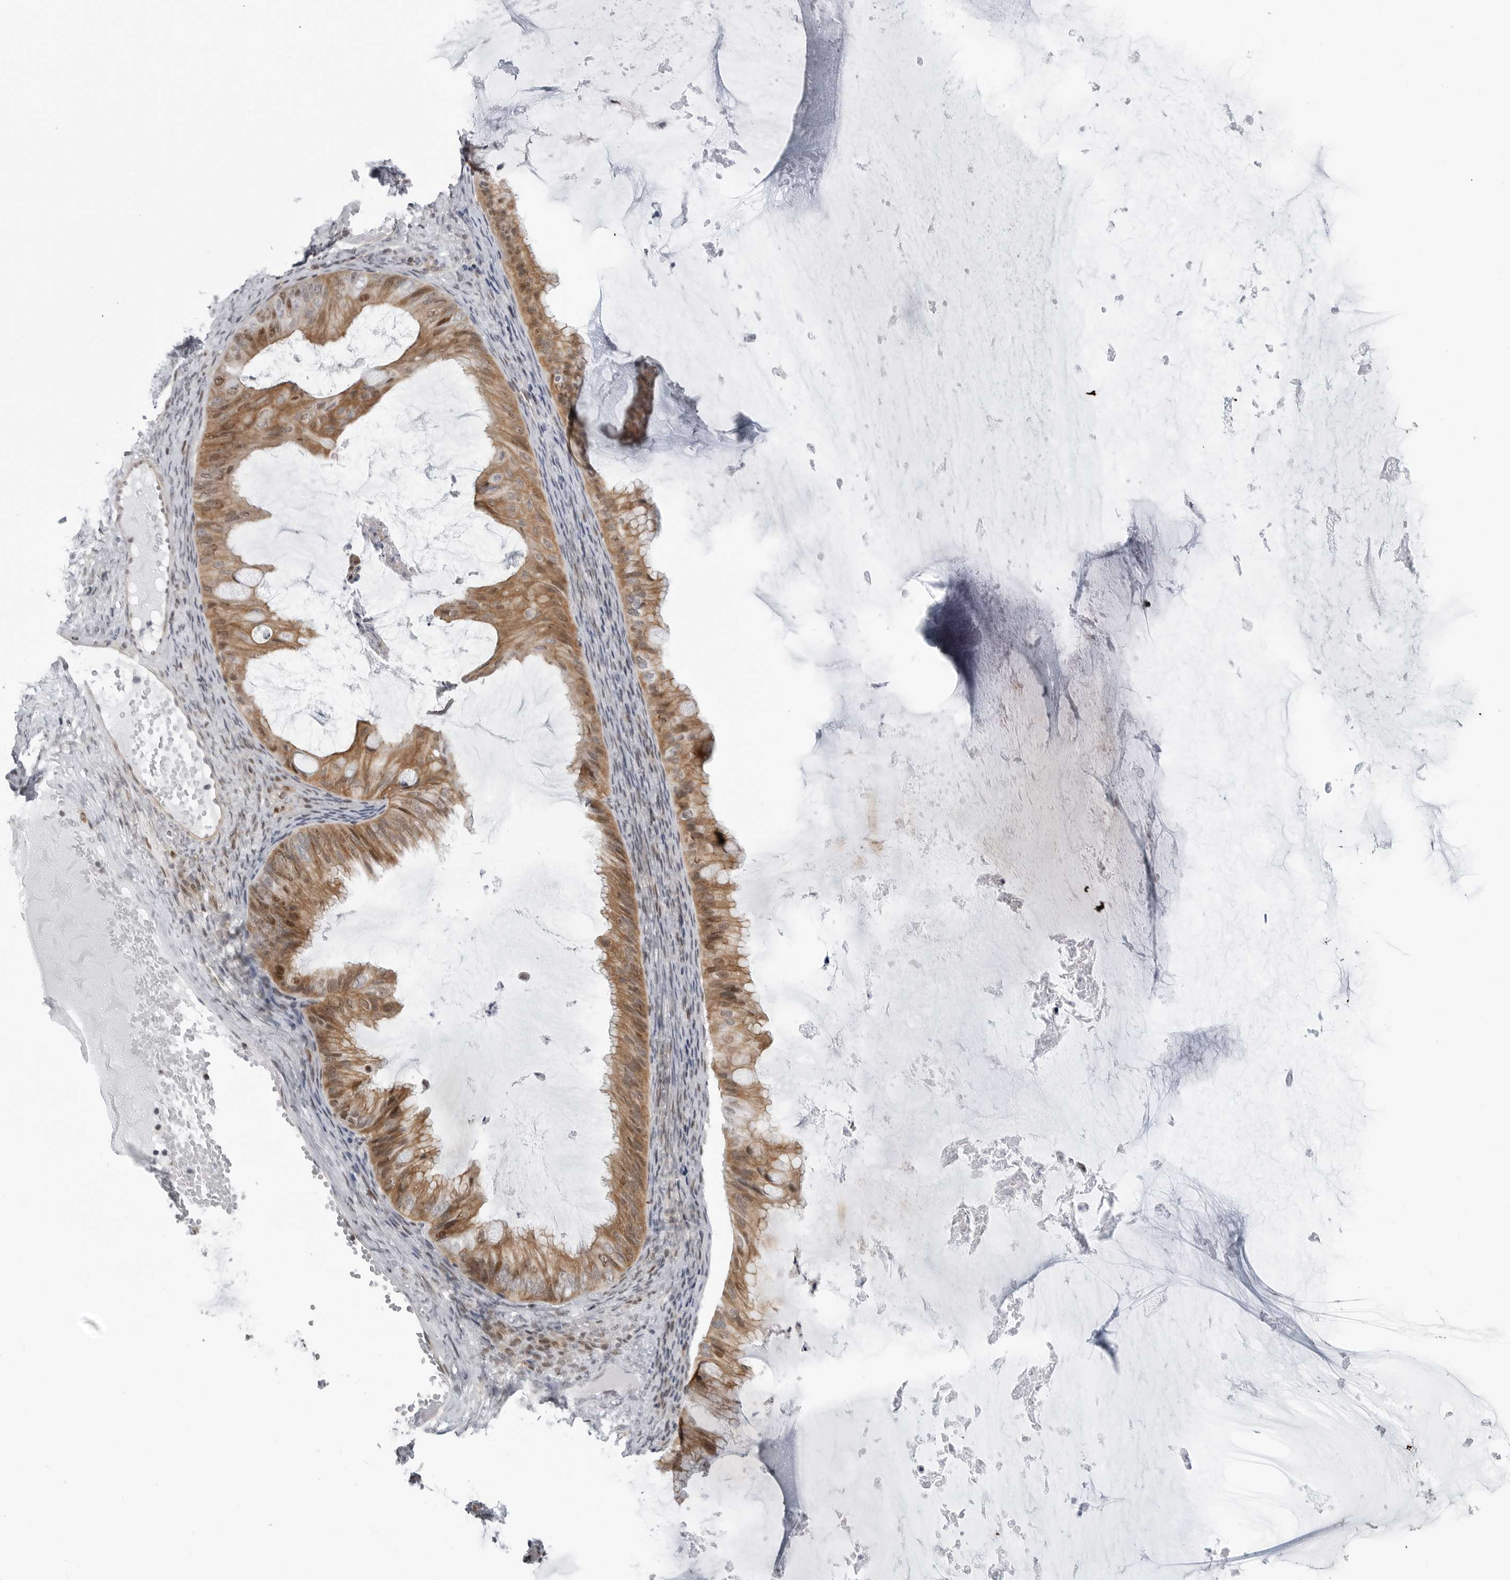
{"staining": {"intensity": "moderate", "quantity": ">75%", "location": "cytoplasmic/membranous,nuclear"}, "tissue": "ovarian cancer", "cell_type": "Tumor cells", "image_type": "cancer", "snomed": [{"axis": "morphology", "description": "Cystadenocarcinoma, mucinous, NOS"}, {"axis": "topography", "description": "Ovary"}], "caption": "Immunohistochemistry (DAB (3,3'-diaminobenzidine)) staining of ovarian cancer displays moderate cytoplasmic/membranous and nuclear protein expression in about >75% of tumor cells.", "gene": "FAM135B", "patient": {"sex": "female", "age": 61}}